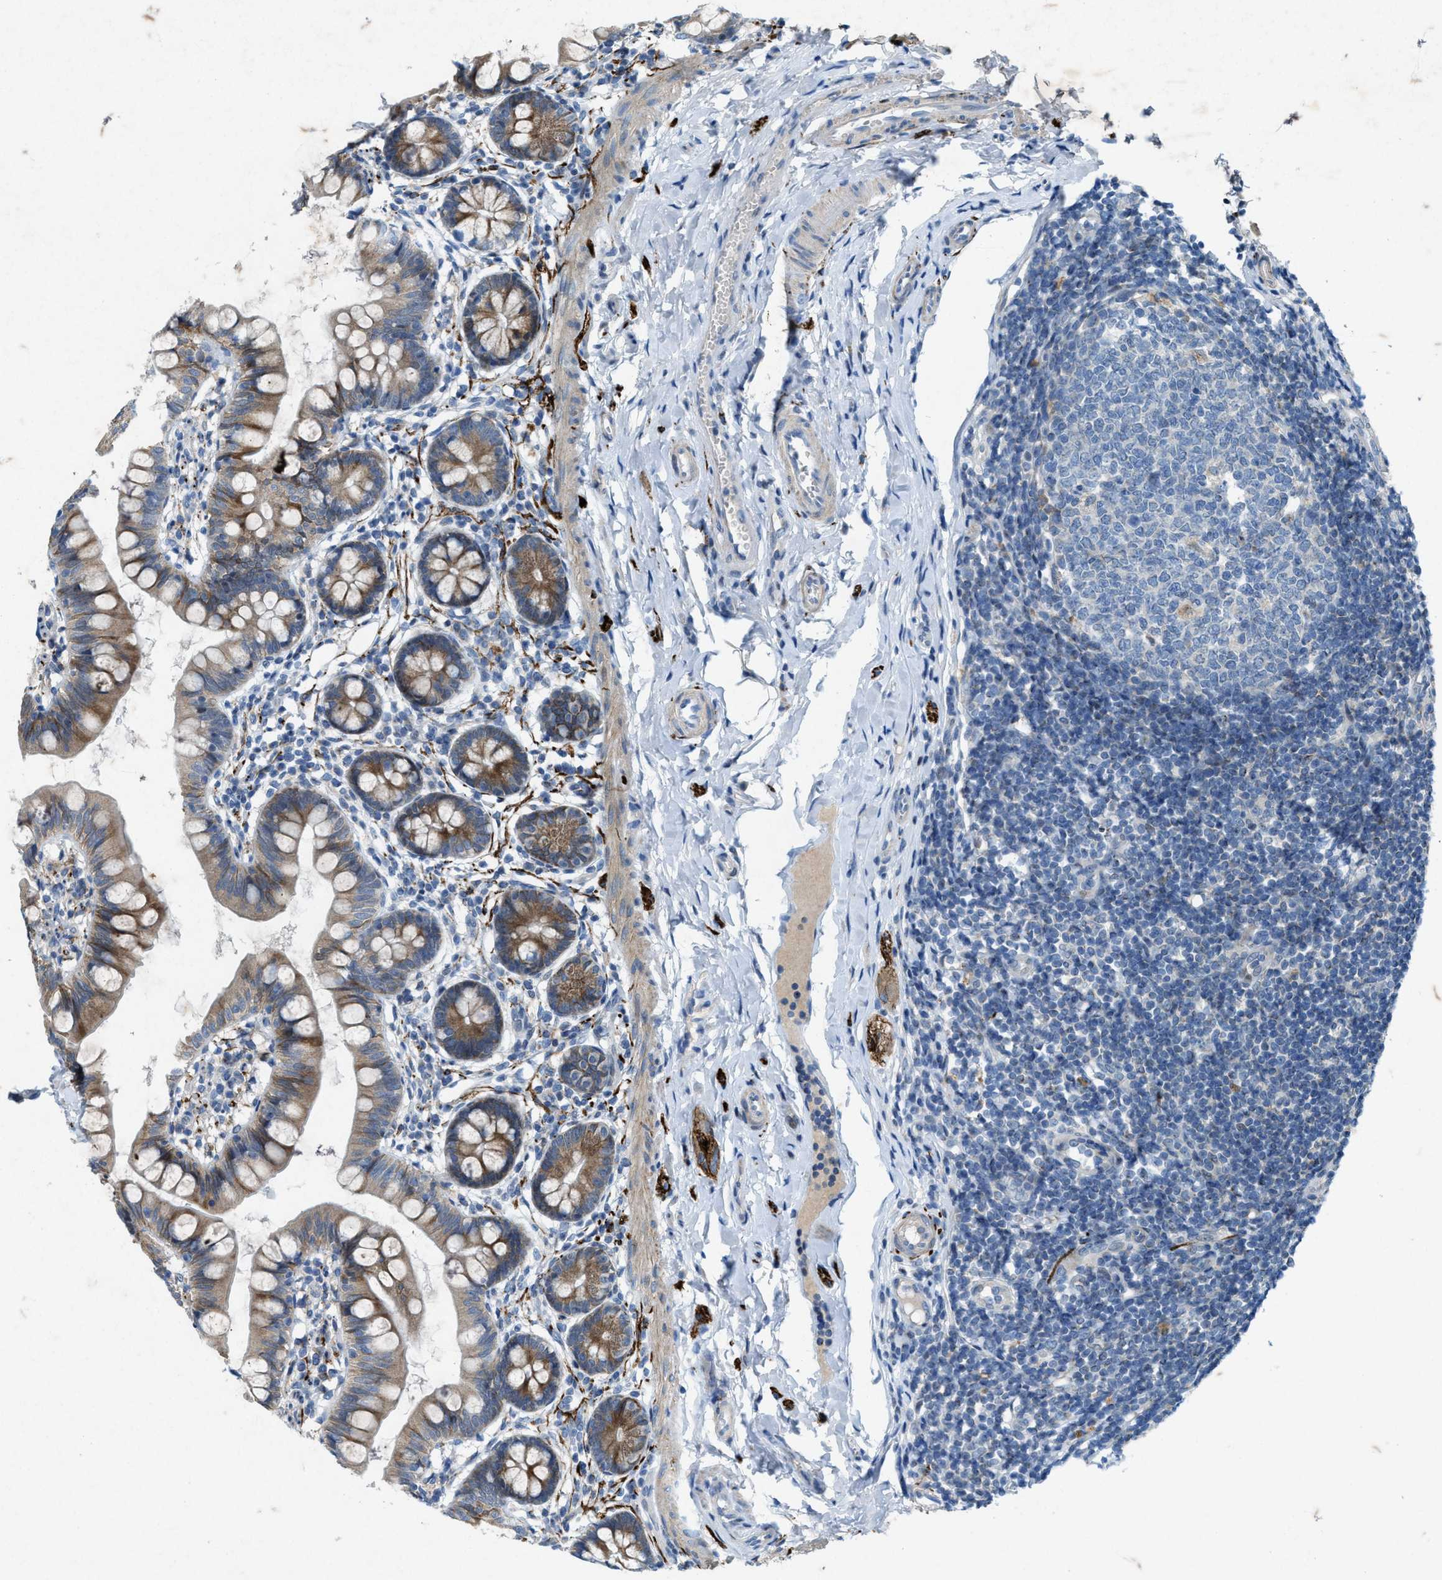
{"staining": {"intensity": "moderate", "quantity": ">75%", "location": "cytoplasmic/membranous"}, "tissue": "small intestine", "cell_type": "Glandular cells", "image_type": "normal", "snomed": [{"axis": "morphology", "description": "Normal tissue, NOS"}, {"axis": "topography", "description": "Small intestine"}], "caption": "Protein expression analysis of normal human small intestine reveals moderate cytoplasmic/membranous staining in approximately >75% of glandular cells. The staining is performed using DAB brown chromogen to label protein expression. The nuclei are counter-stained blue using hematoxylin.", "gene": "URGCP", "patient": {"sex": "male", "age": 7}}